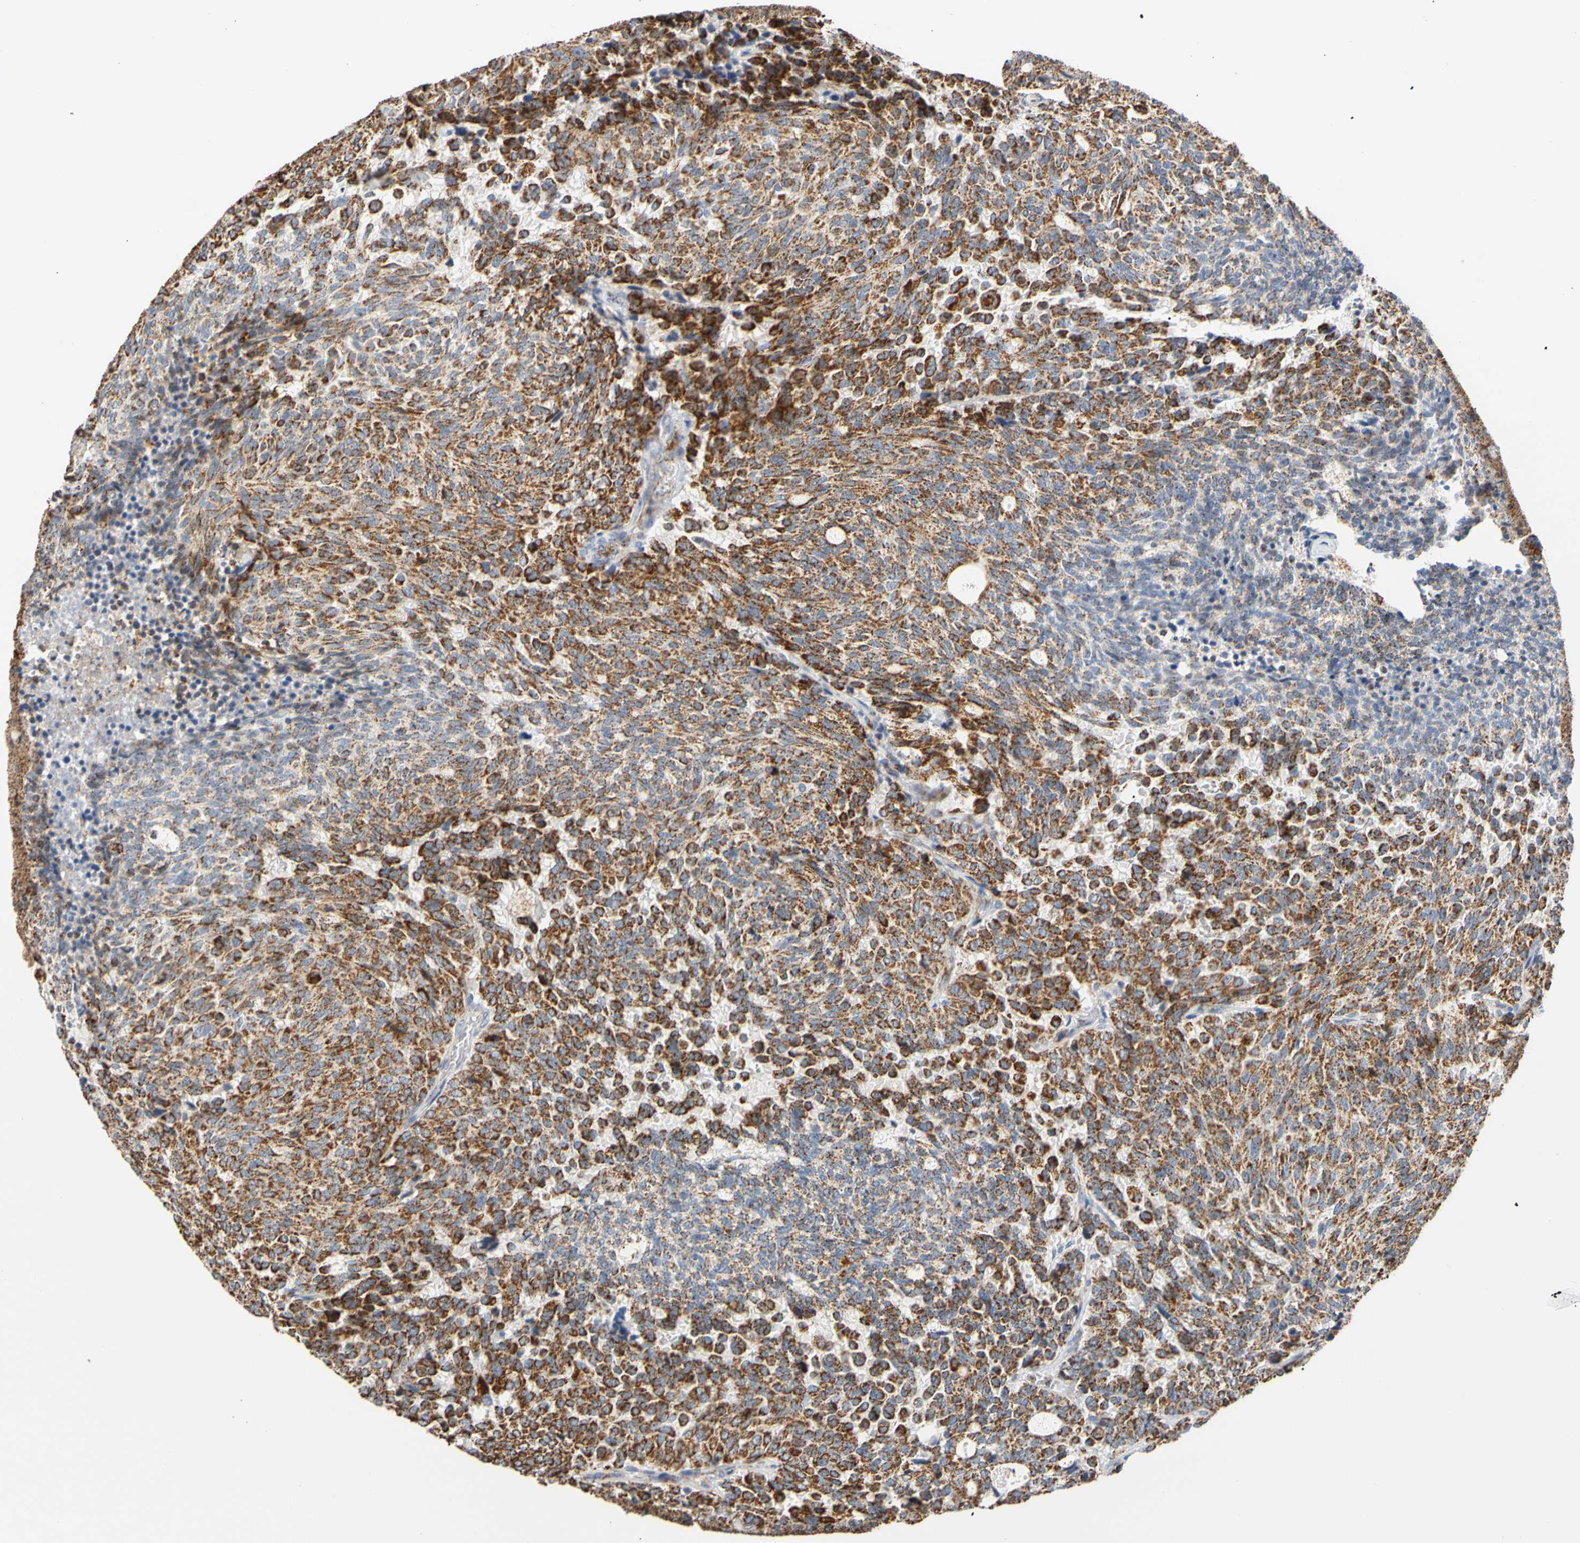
{"staining": {"intensity": "strong", "quantity": ">75%", "location": "cytoplasmic/membranous"}, "tissue": "carcinoid", "cell_type": "Tumor cells", "image_type": "cancer", "snomed": [{"axis": "morphology", "description": "Carcinoid, malignant, NOS"}, {"axis": "topography", "description": "Pancreas"}], "caption": "IHC of carcinoid demonstrates high levels of strong cytoplasmic/membranous expression in about >75% of tumor cells. (DAB (3,3'-diaminobenzidine) = brown stain, brightfield microscopy at high magnification).", "gene": "ACAT1", "patient": {"sex": "female", "age": 54}}